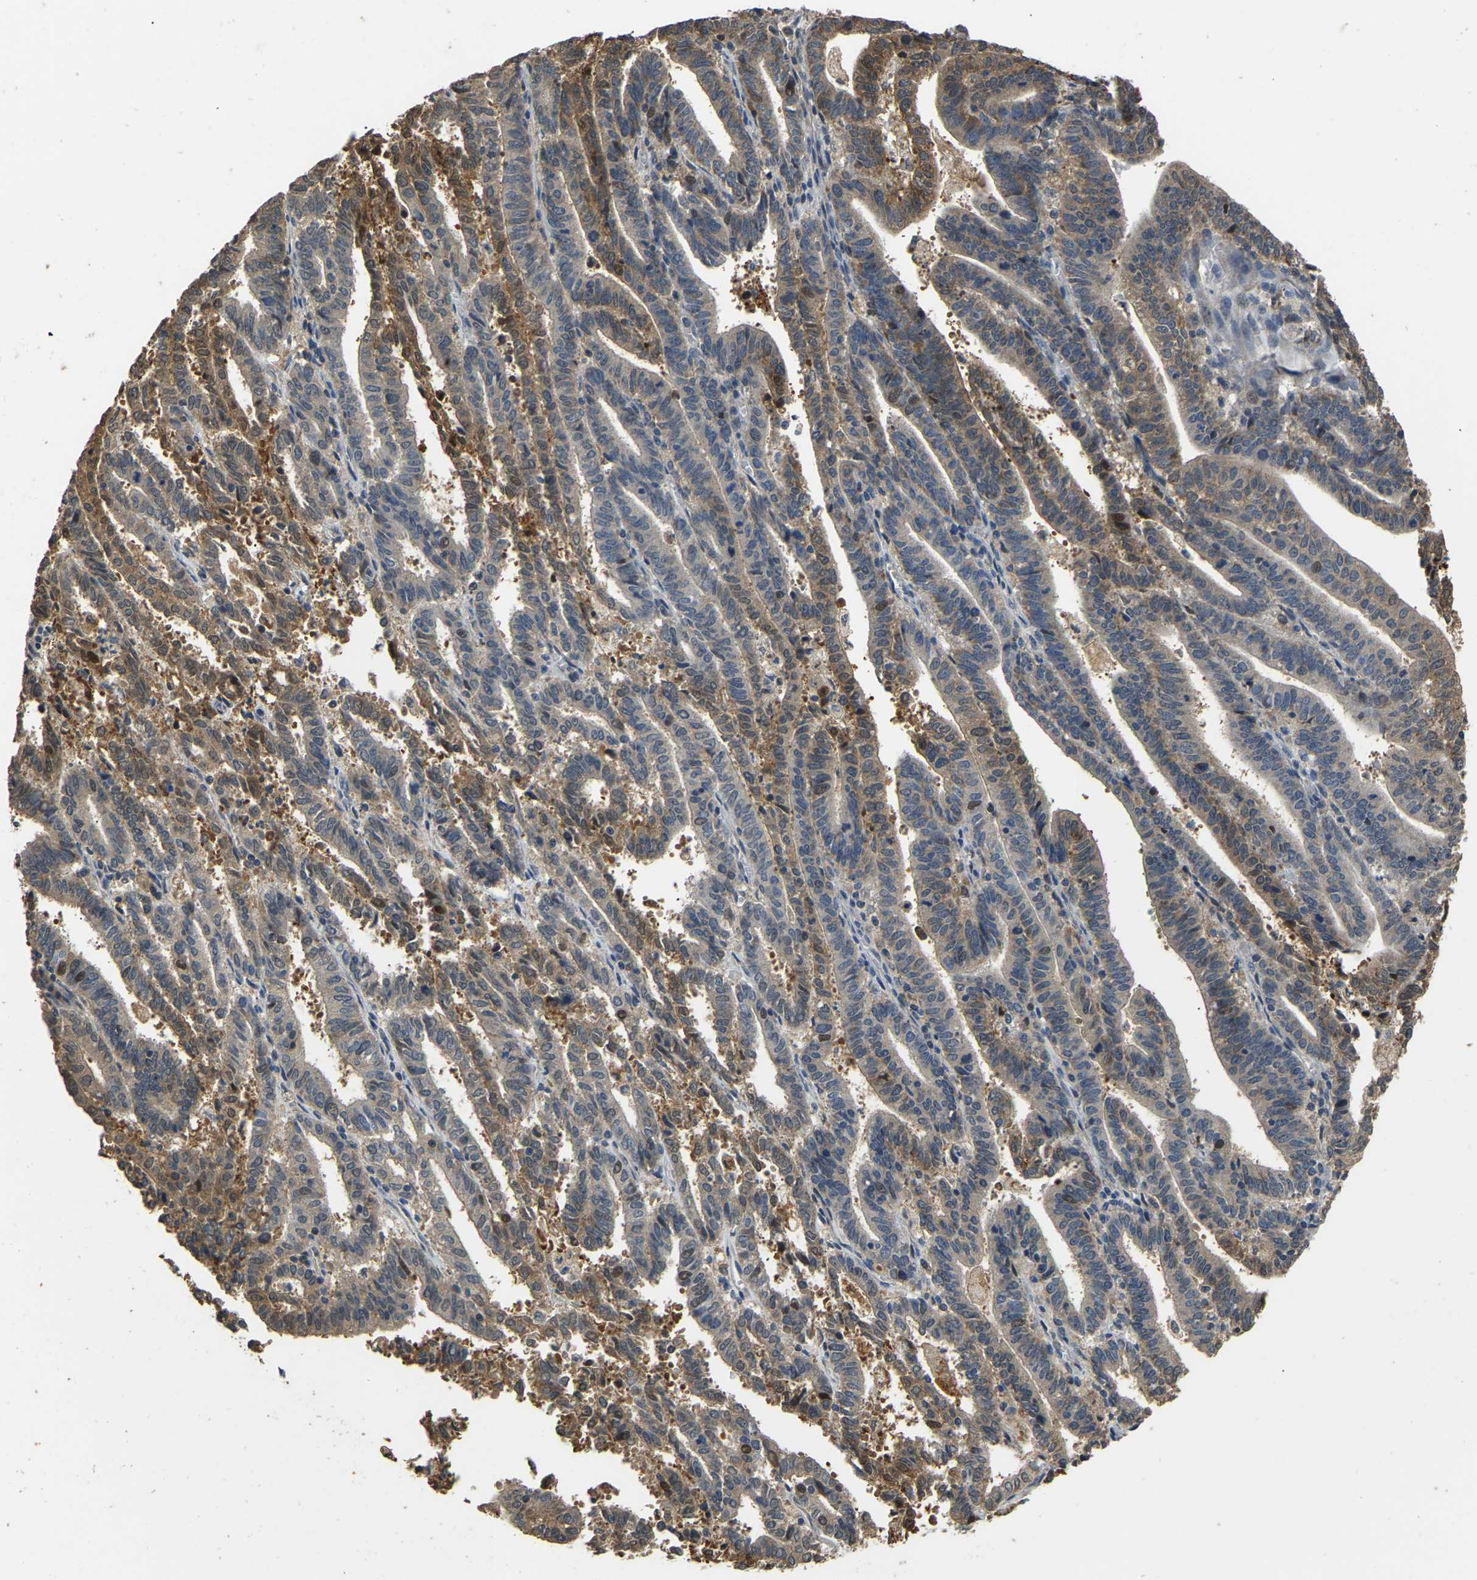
{"staining": {"intensity": "moderate", "quantity": "25%-75%", "location": "cytoplasmic/membranous"}, "tissue": "endometrial cancer", "cell_type": "Tumor cells", "image_type": "cancer", "snomed": [{"axis": "morphology", "description": "Adenocarcinoma, NOS"}, {"axis": "topography", "description": "Uterus"}], "caption": "Protein expression analysis of endometrial adenocarcinoma reveals moderate cytoplasmic/membranous positivity in about 25%-75% of tumor cells.", "gene": "TUFM", "patient": {"sex": "female", "age": 83}}